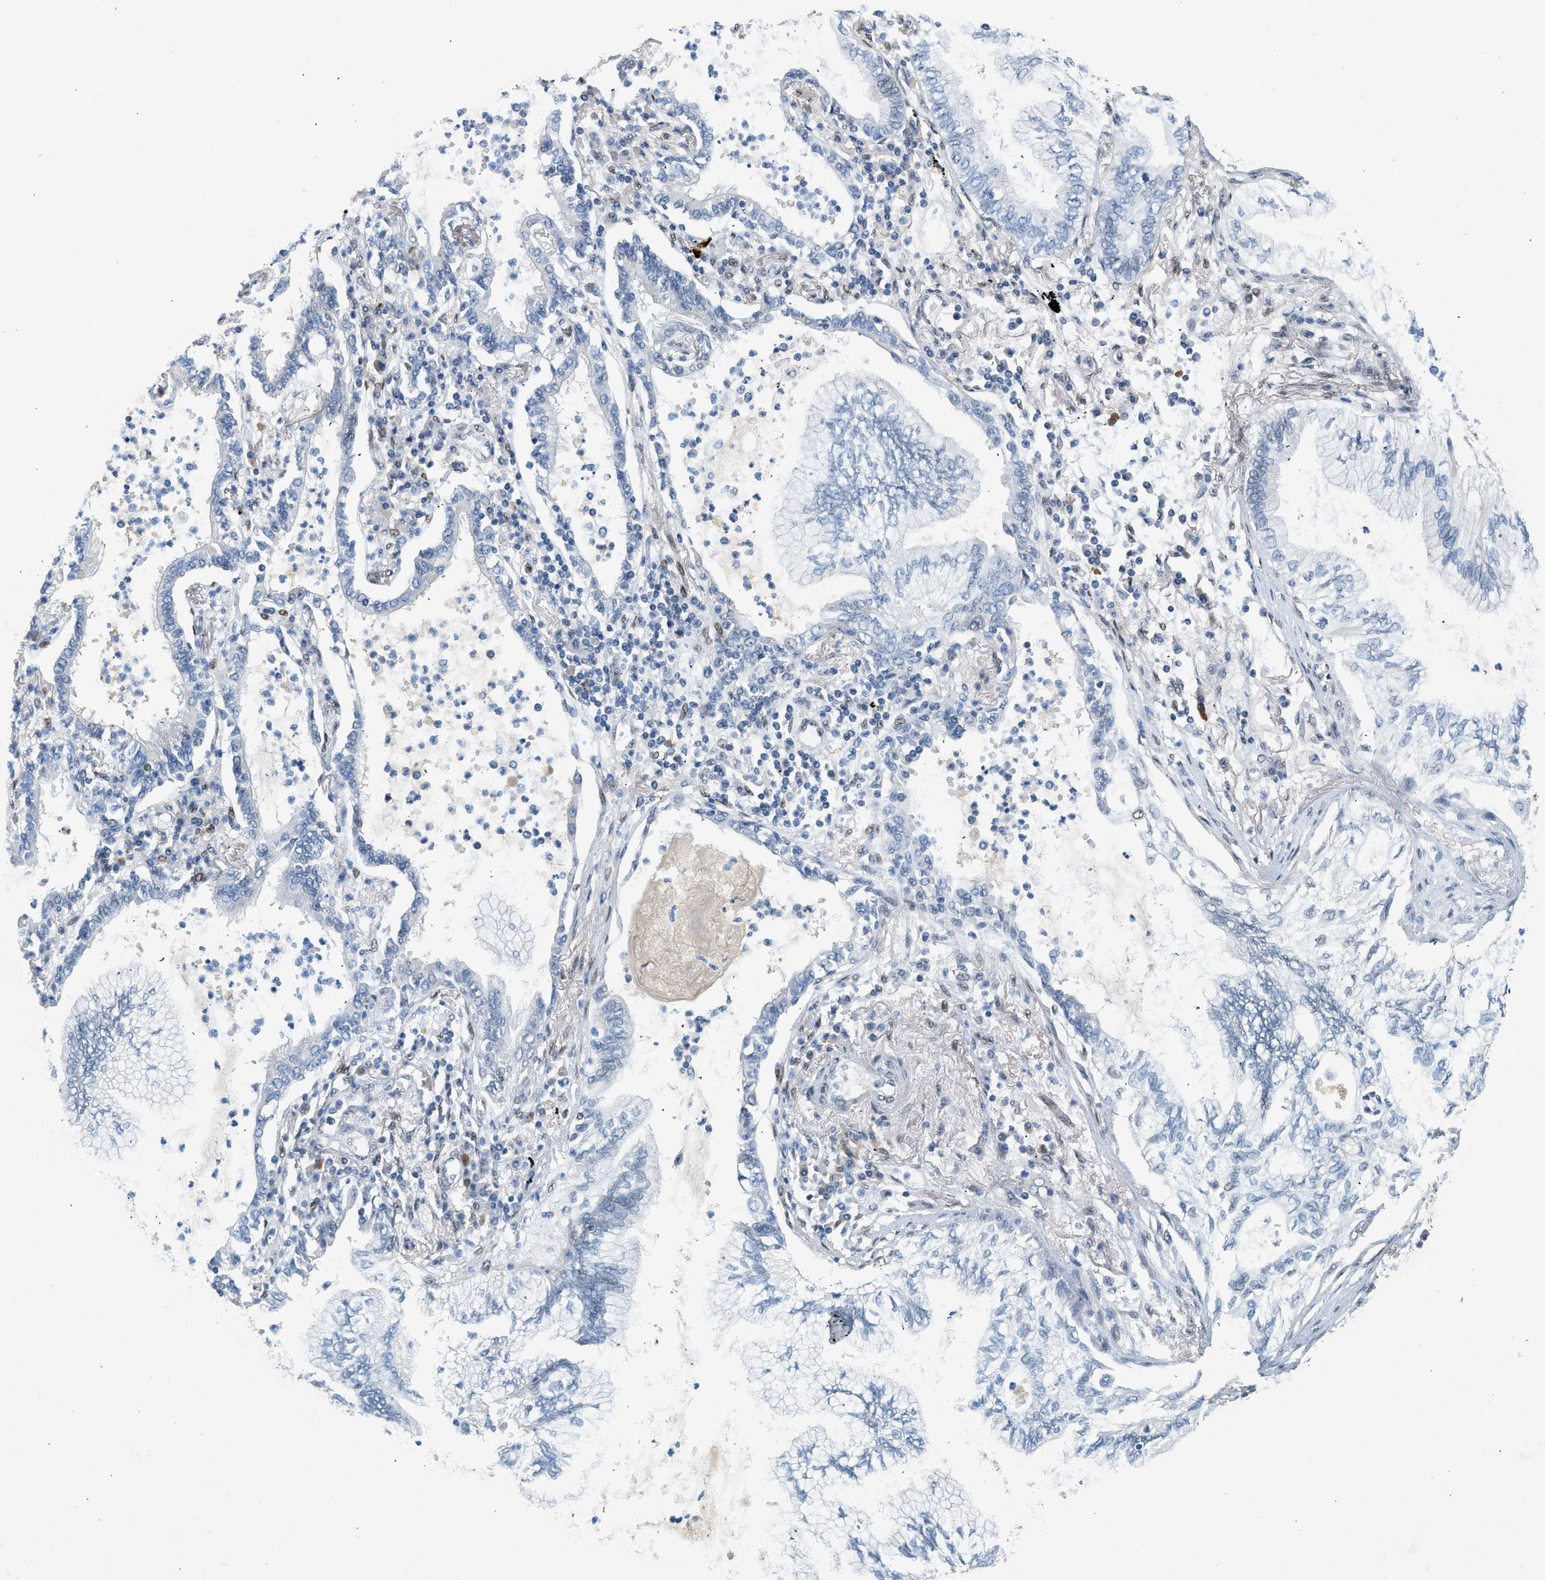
{"staining": {"intensity": "negative", "quantity": "none", "location": "none"}, "tissue": "lung cancer", "cell_type": "Tumor cells", "image_type": "cancer", "snomed": [{"axis": "morphology", "description": "Normal tissue, NOS"}, {"axis": "morphology", "description": "Adenocarcinoma, NOS"}, {"axis": "topography", "description": "Bronchus"}, {"axis": "topography", "description": "Lung"}], "caption": "Immunohistochemistry (IHC) histopathology image of neoplastic tissue: lung cancer stained with DAB (3,3'-diaminobenzidine) demonstrates no significant protein staining in tumor cells.", "gene": "ZBTB20", "patient": {"sex": "female", "age": 70}}